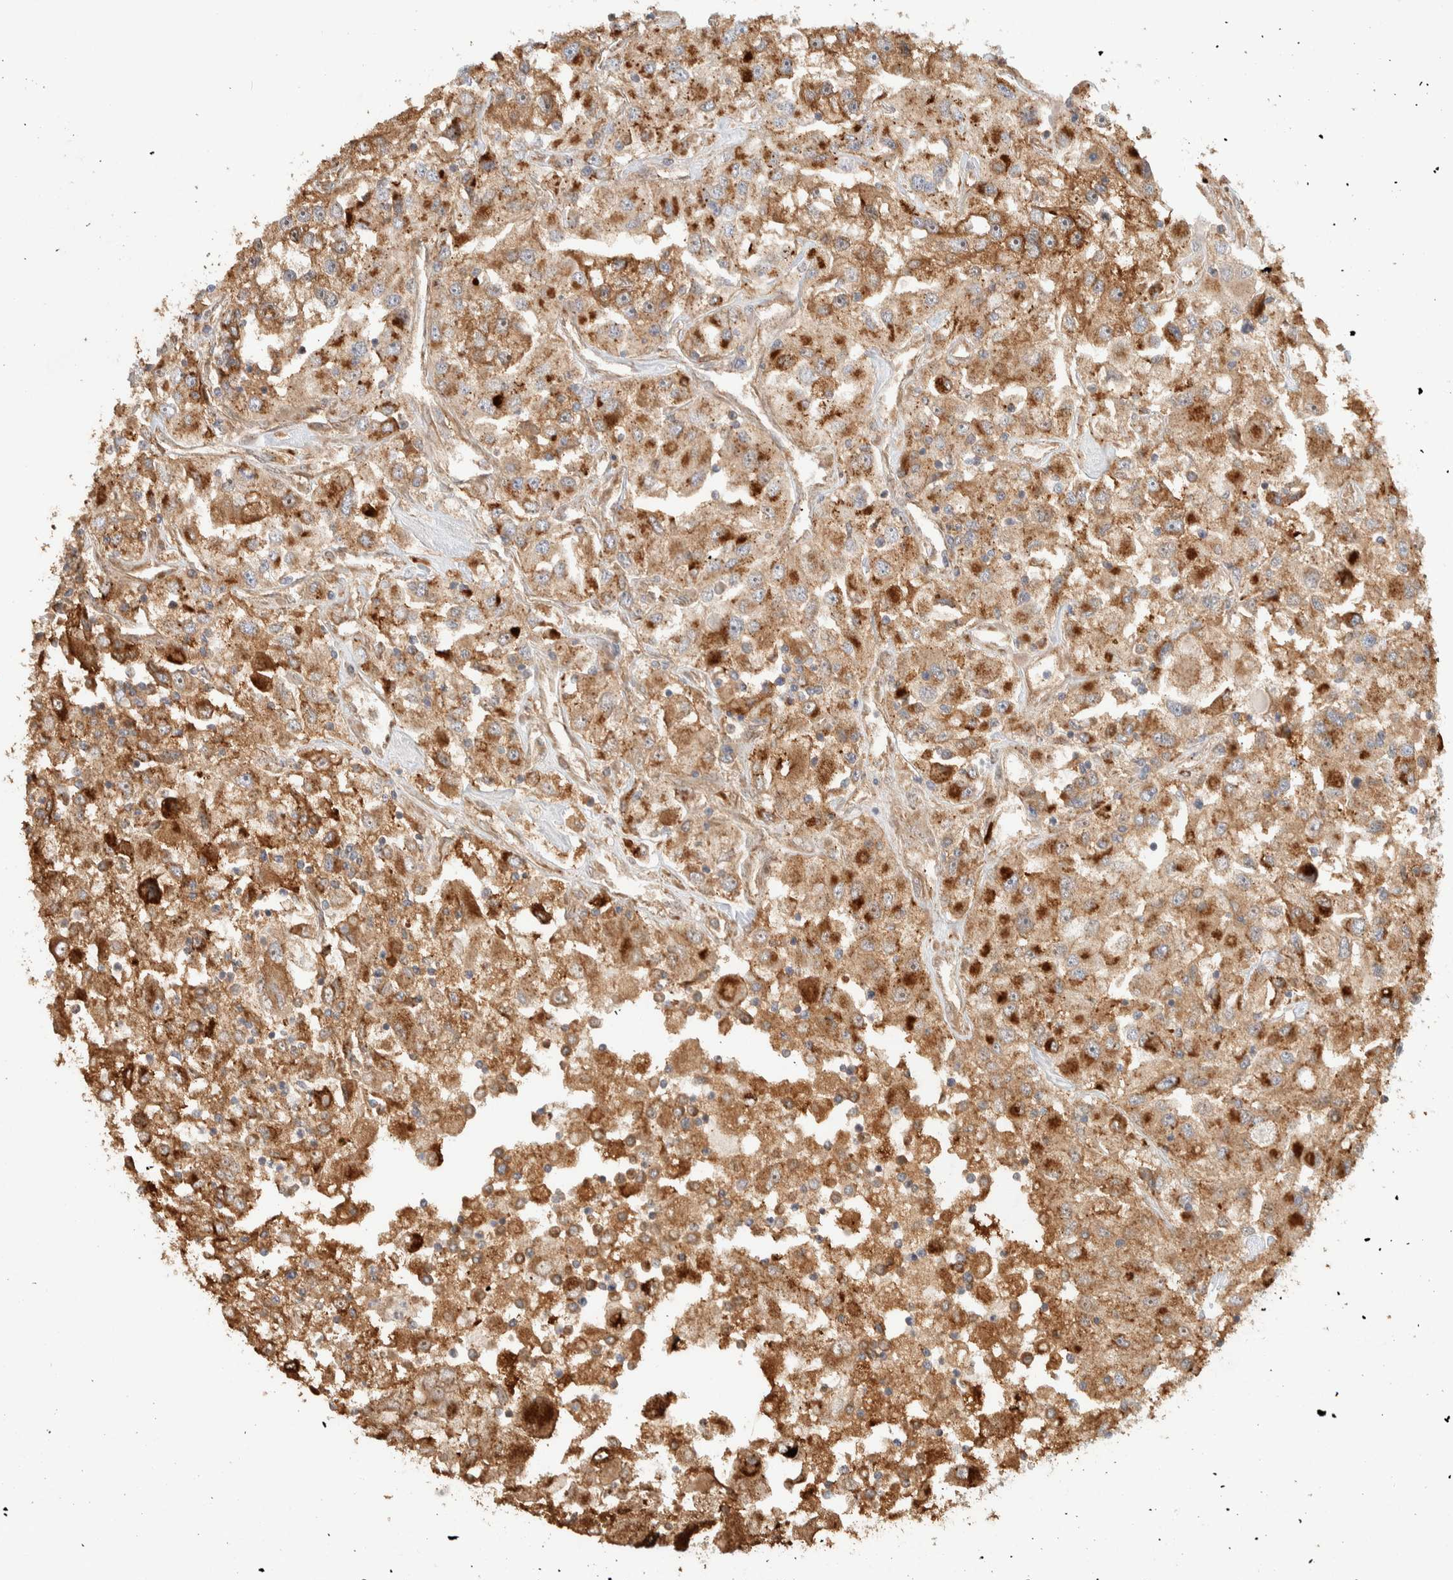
{"staining": {"intensity": "moderate", "quantity": ">75%", "location": "cytoplasmic/membranous"}, "tissue": "renal cancer", "cell_type": "Tumor cells", "image_type": "cancer", "snomed": [{"axis": "morphology", "description": "Adenocarcinoma, NOS"}, {"axis": "topography", "description": "Kidney"}], "caption": "Immunohistochemical staining of adenocarcinoma (renal) demonstrates medium levels of moderate cytoplasmic/membranous protein staining in about >75% of tumor cells. (brown staining indicates protein expression, while blue staining denotes nuclei).", "gene": "KIF9", "patient": {"sex": "female", "age": 52}}